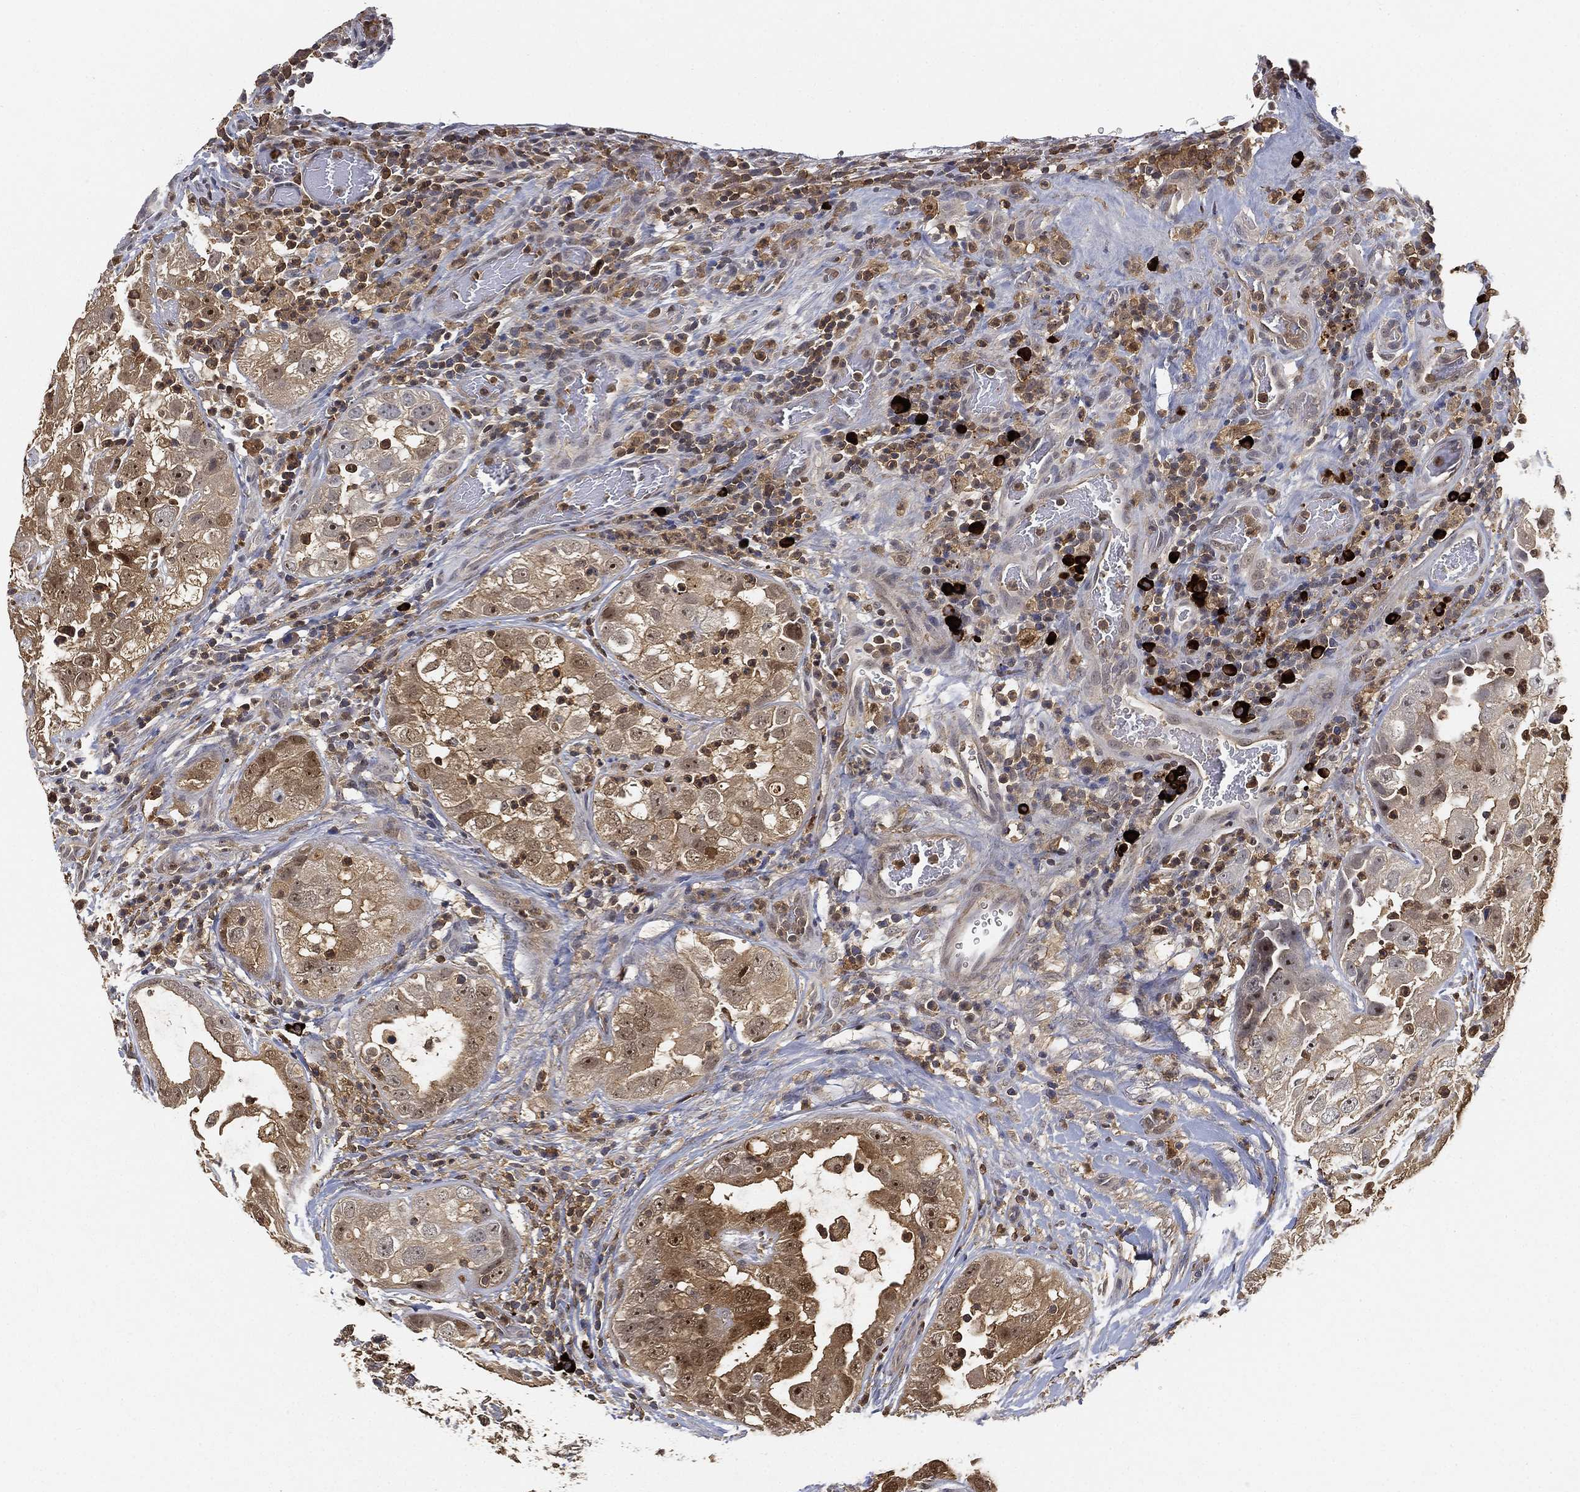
{"staining": {"intensity": "moderate", "quantity": "25%-75%", "location": "cytoplasmic/membranous"}, "tissue": "urothelial cancer", "cell_type": "Tumor cells", "image_type": "cancer", "snomed": [{"axis": "morphology", "description": "Urothelial carcinoma, High grade"}, {"axis": "topography", "description": "Urinary bladder"}], "caption": "A micrograph of human urothelial cancer stained for a protein reveals moderate cytoplasmic/membranous brown staining in tumor cells. Using DAB (brown) and hematoxylin (blue) stains, captured at high magnification using brightfield microscopy.", "gene": "CRYL1", "patient": {"sex": "female", "age": 41}}